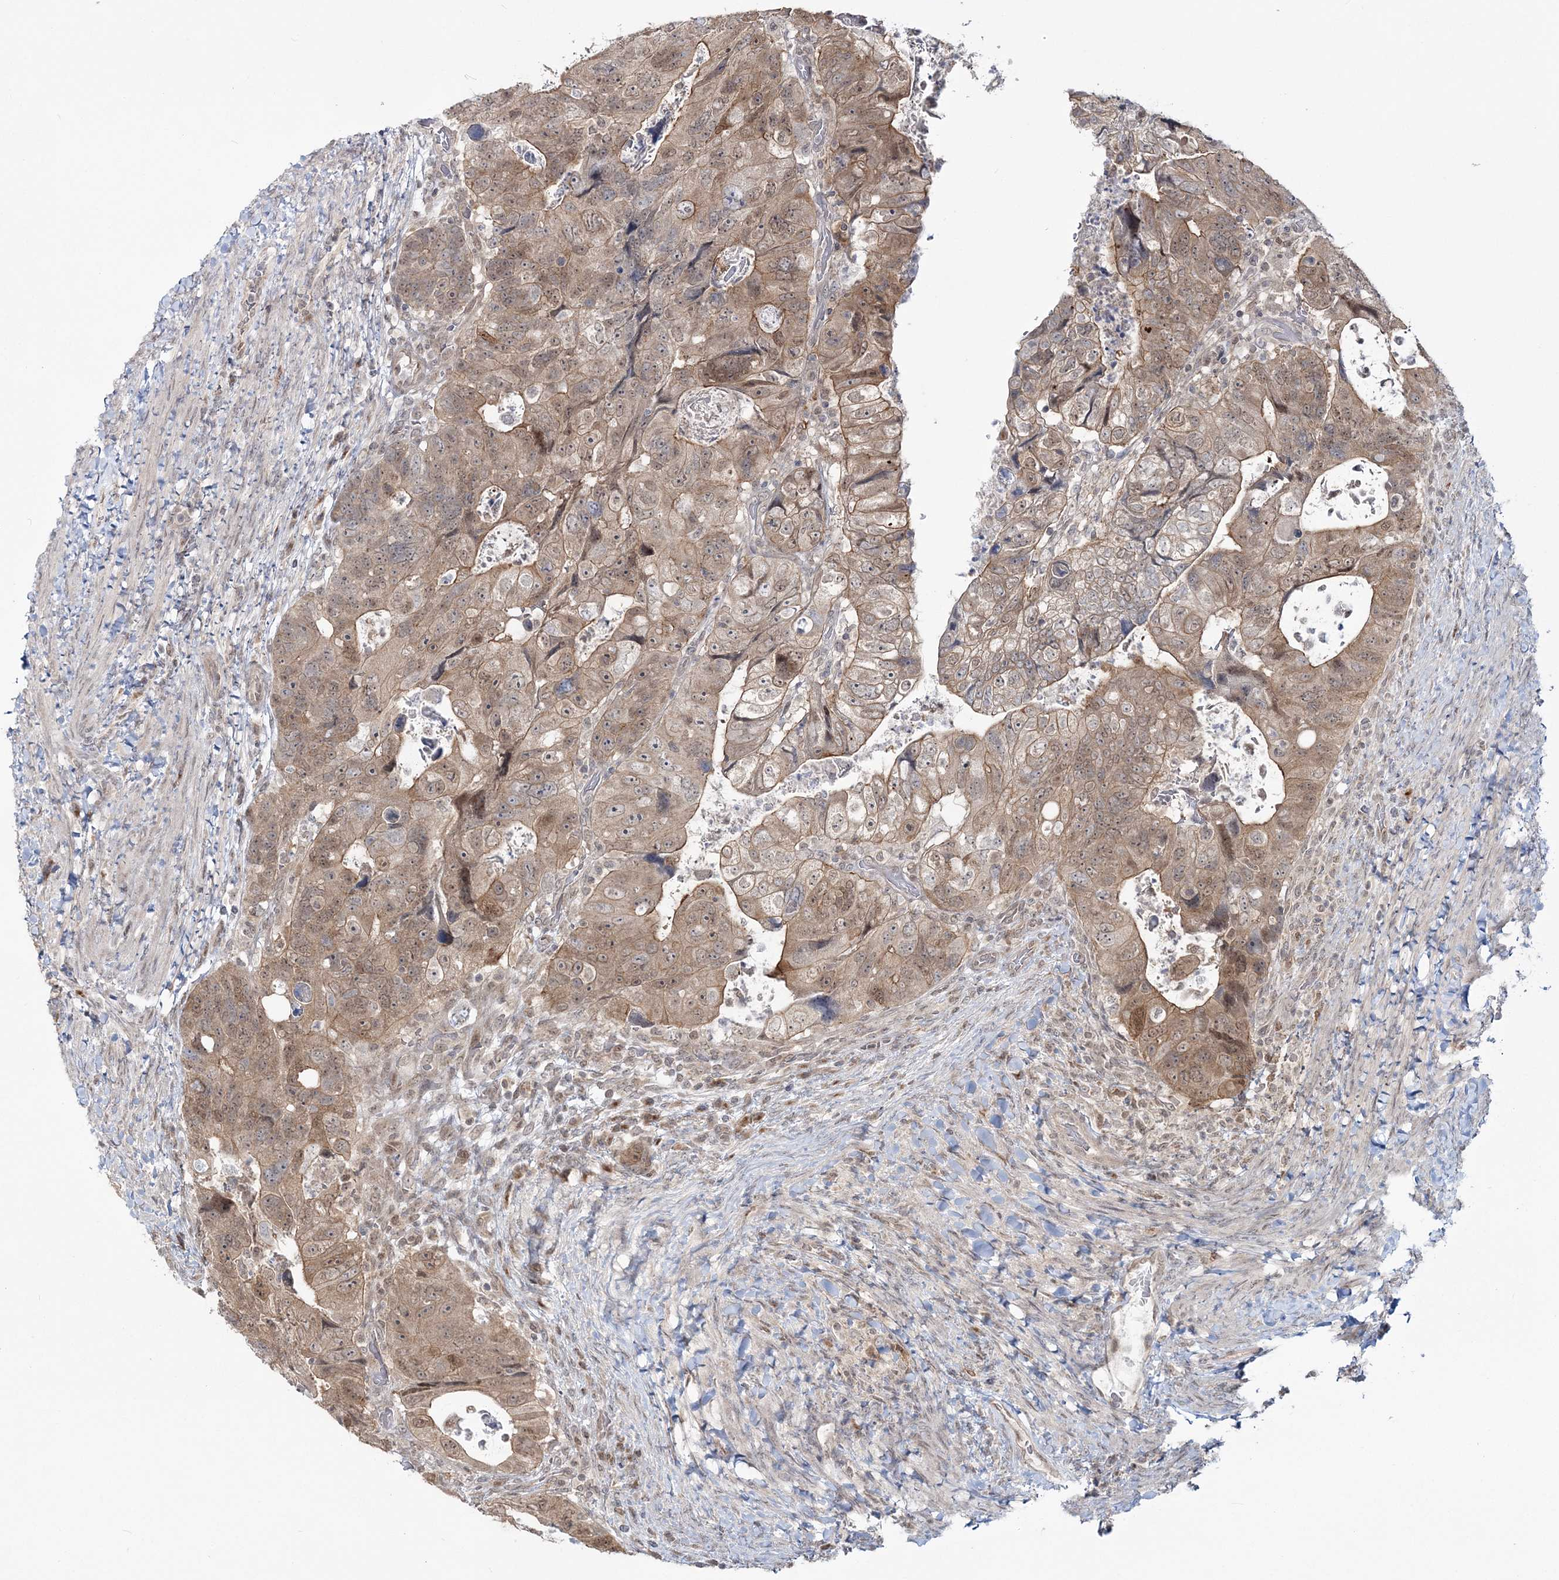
{"staining": {"intensity": "moderate", "quantity": ">75%", "location": "cytoplasmic/membranous"}, "tissue": "colorectal cancer", "cell_type": "Tumor cells", "image_type": "cancer", "snomed": [{"axis": "morphology", "description": "Adenocarcinoma, NOS"}, {"axis": "topography", "description": "Rectum"}], "caption": "Adenocarcinoma (colorectal) stained with DAB IHC reveals medium levels of moderate cytoplasmic/membranous staining in approximately >75% of tumor cells. The staining was performed using DAB to visualize the protein expression in brown, while the nuclei were stained in blue with hematoxylin (Magnification: 20x).", "gene": "ZFAND6", "patient": {"sex": "male", "age": 59}}